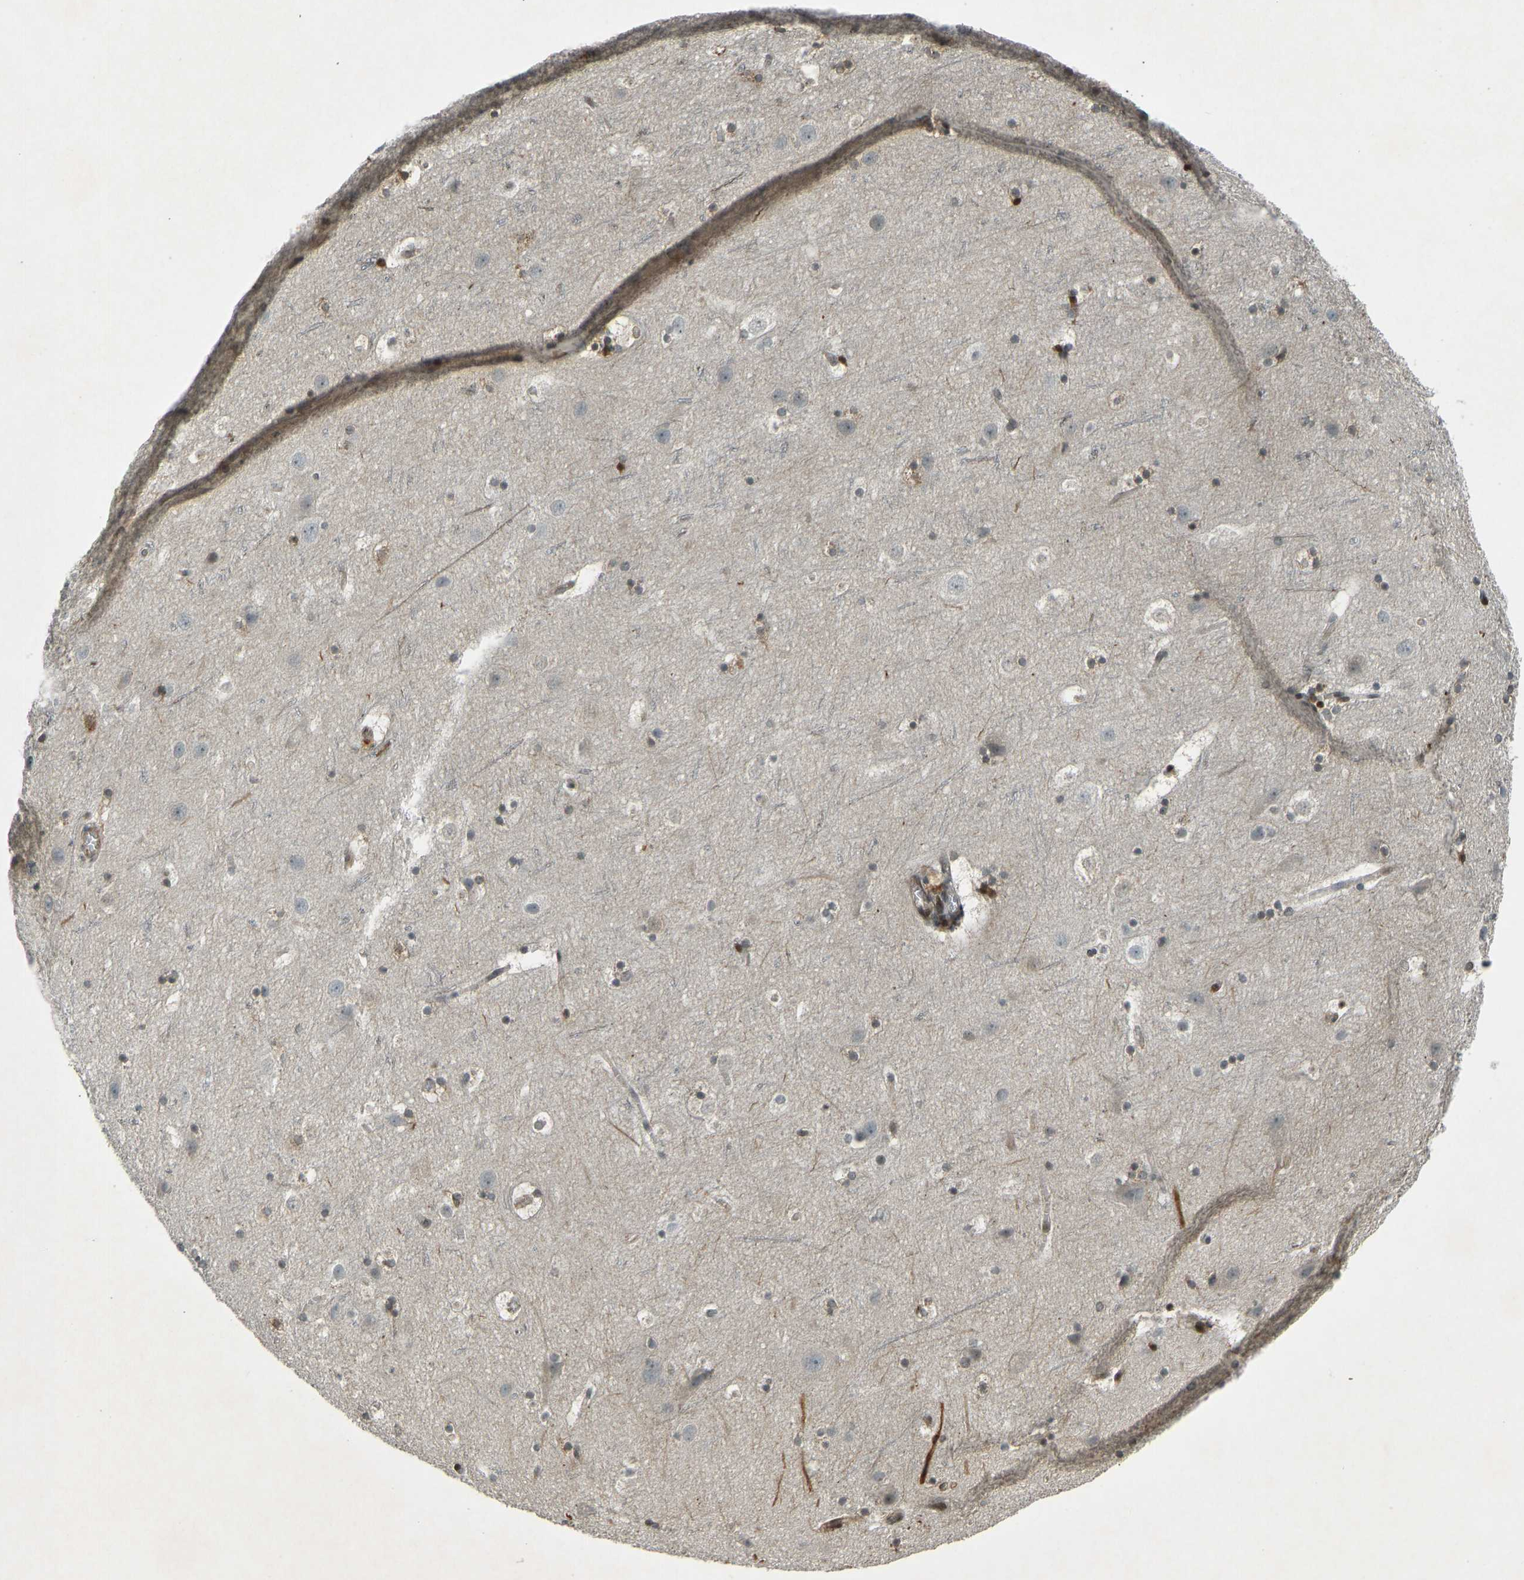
{"staining": {"intensity": "moderate", "quantity": ">75%", "location": "nuclear"}, "tissue": "cerebral cortex", "cell_type": "Endothelial cells", "image_type": "normal", "snomed": [{"axis": "morphology", "description": "Normal tissue, NOS"}, {"axis": "topography", "description": "Cerebral cortex"}], "caption": "Immunohistochemical staining of benign cerebral cortex shows >75% levels of moderate nuclear protein staining in approximately >75% of endothelial cells.", "gene": "SVOPL", "patient": {"sex": "male", "age": 45}}